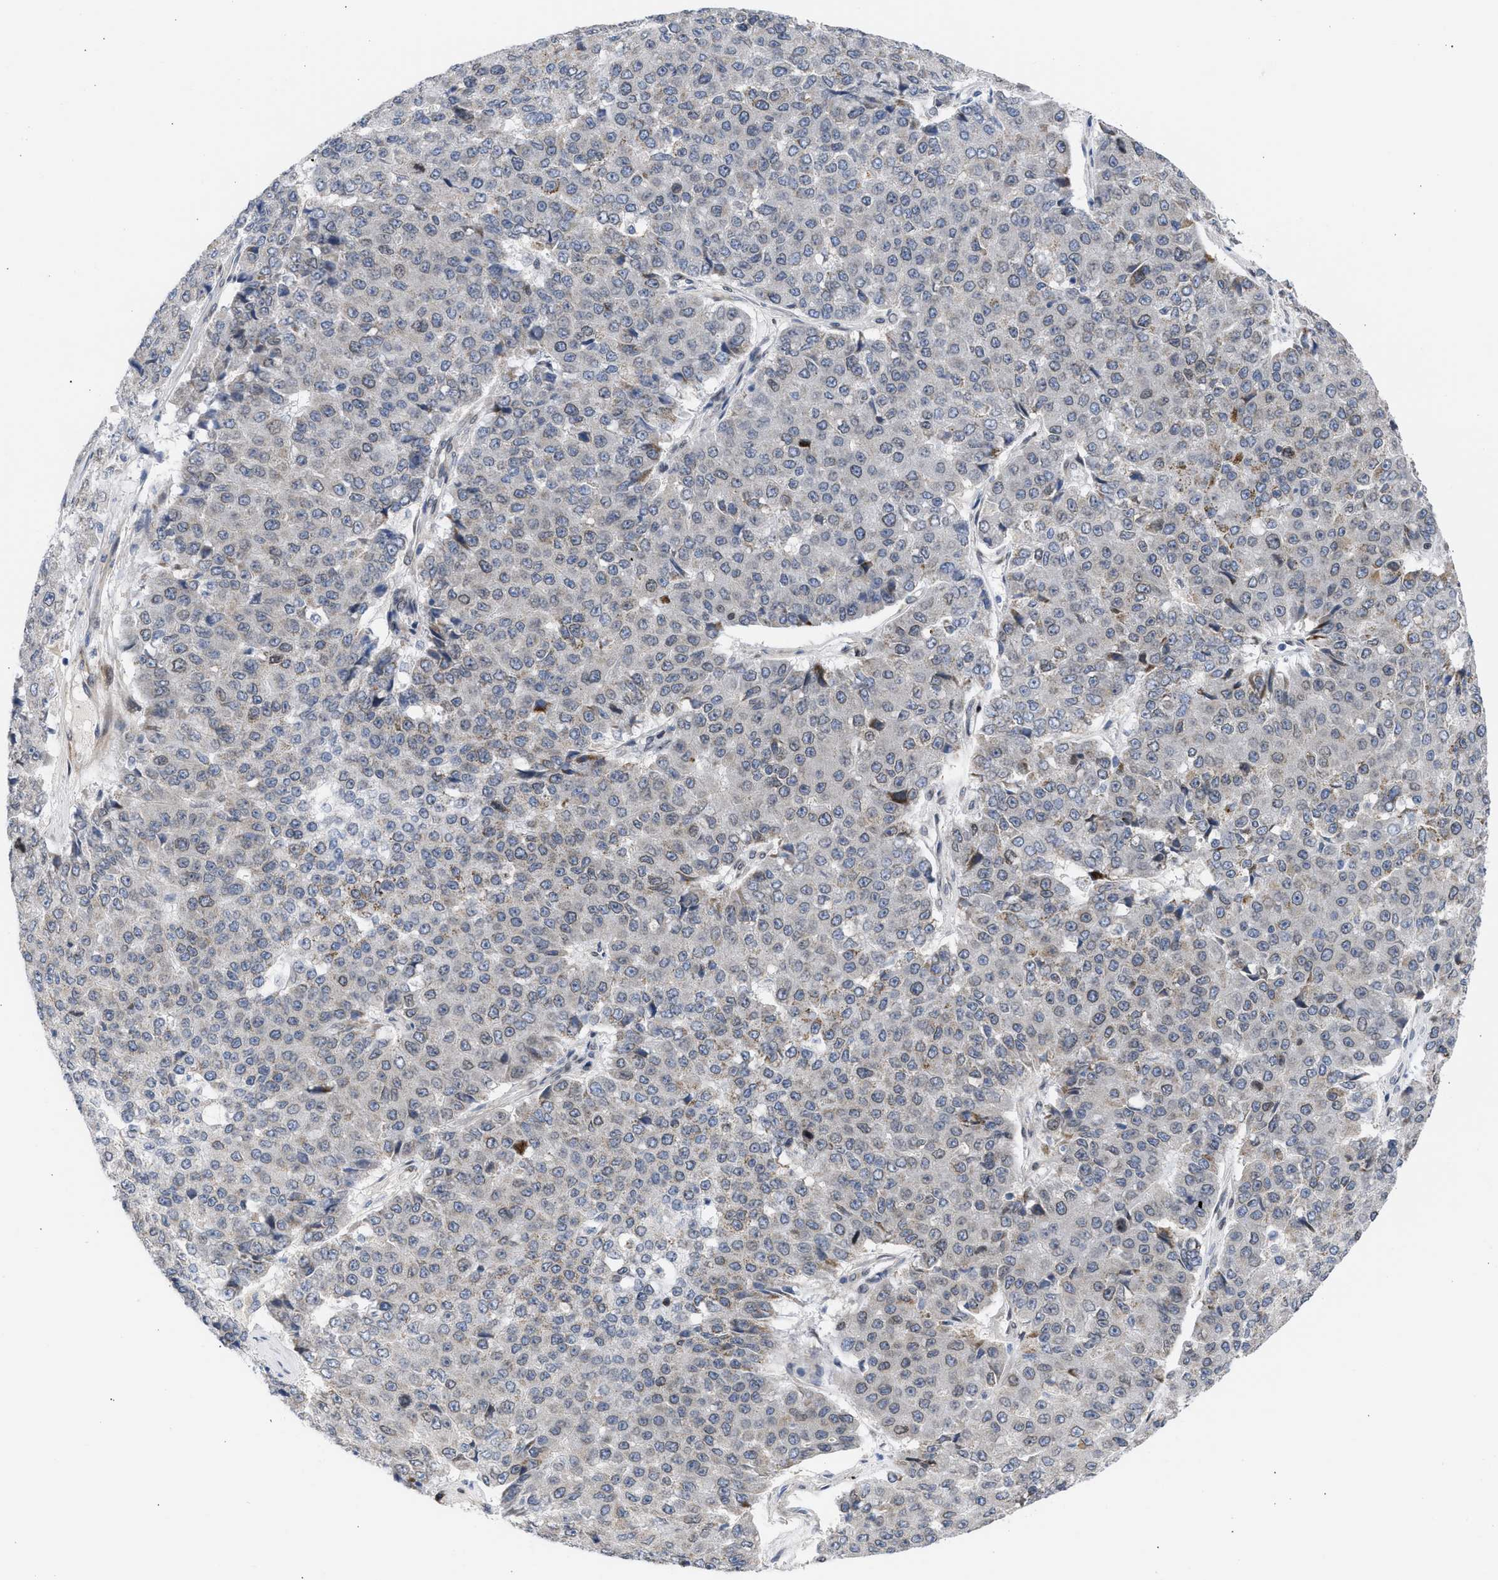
{"staining": {"intensity": "negative", "quantity": "none", "location": "none"}, "tissue": "pancreatic cancer", "cell_type": "Tumor cells", "image_type": "cancer", "snomed": [{"axis": "morphology", "description": "Adenocarcinoma, NOS"}, {"axis": "topography", "description": "Pancreas"}], "caption": "DAB immunohistochemical staining of pancreatic adenocarcinoma shows no significant staining in tumor cells. Nuclei are stained in blue.", "gene": "NUP35", "patient": {"sex": "male", "age": 50}}